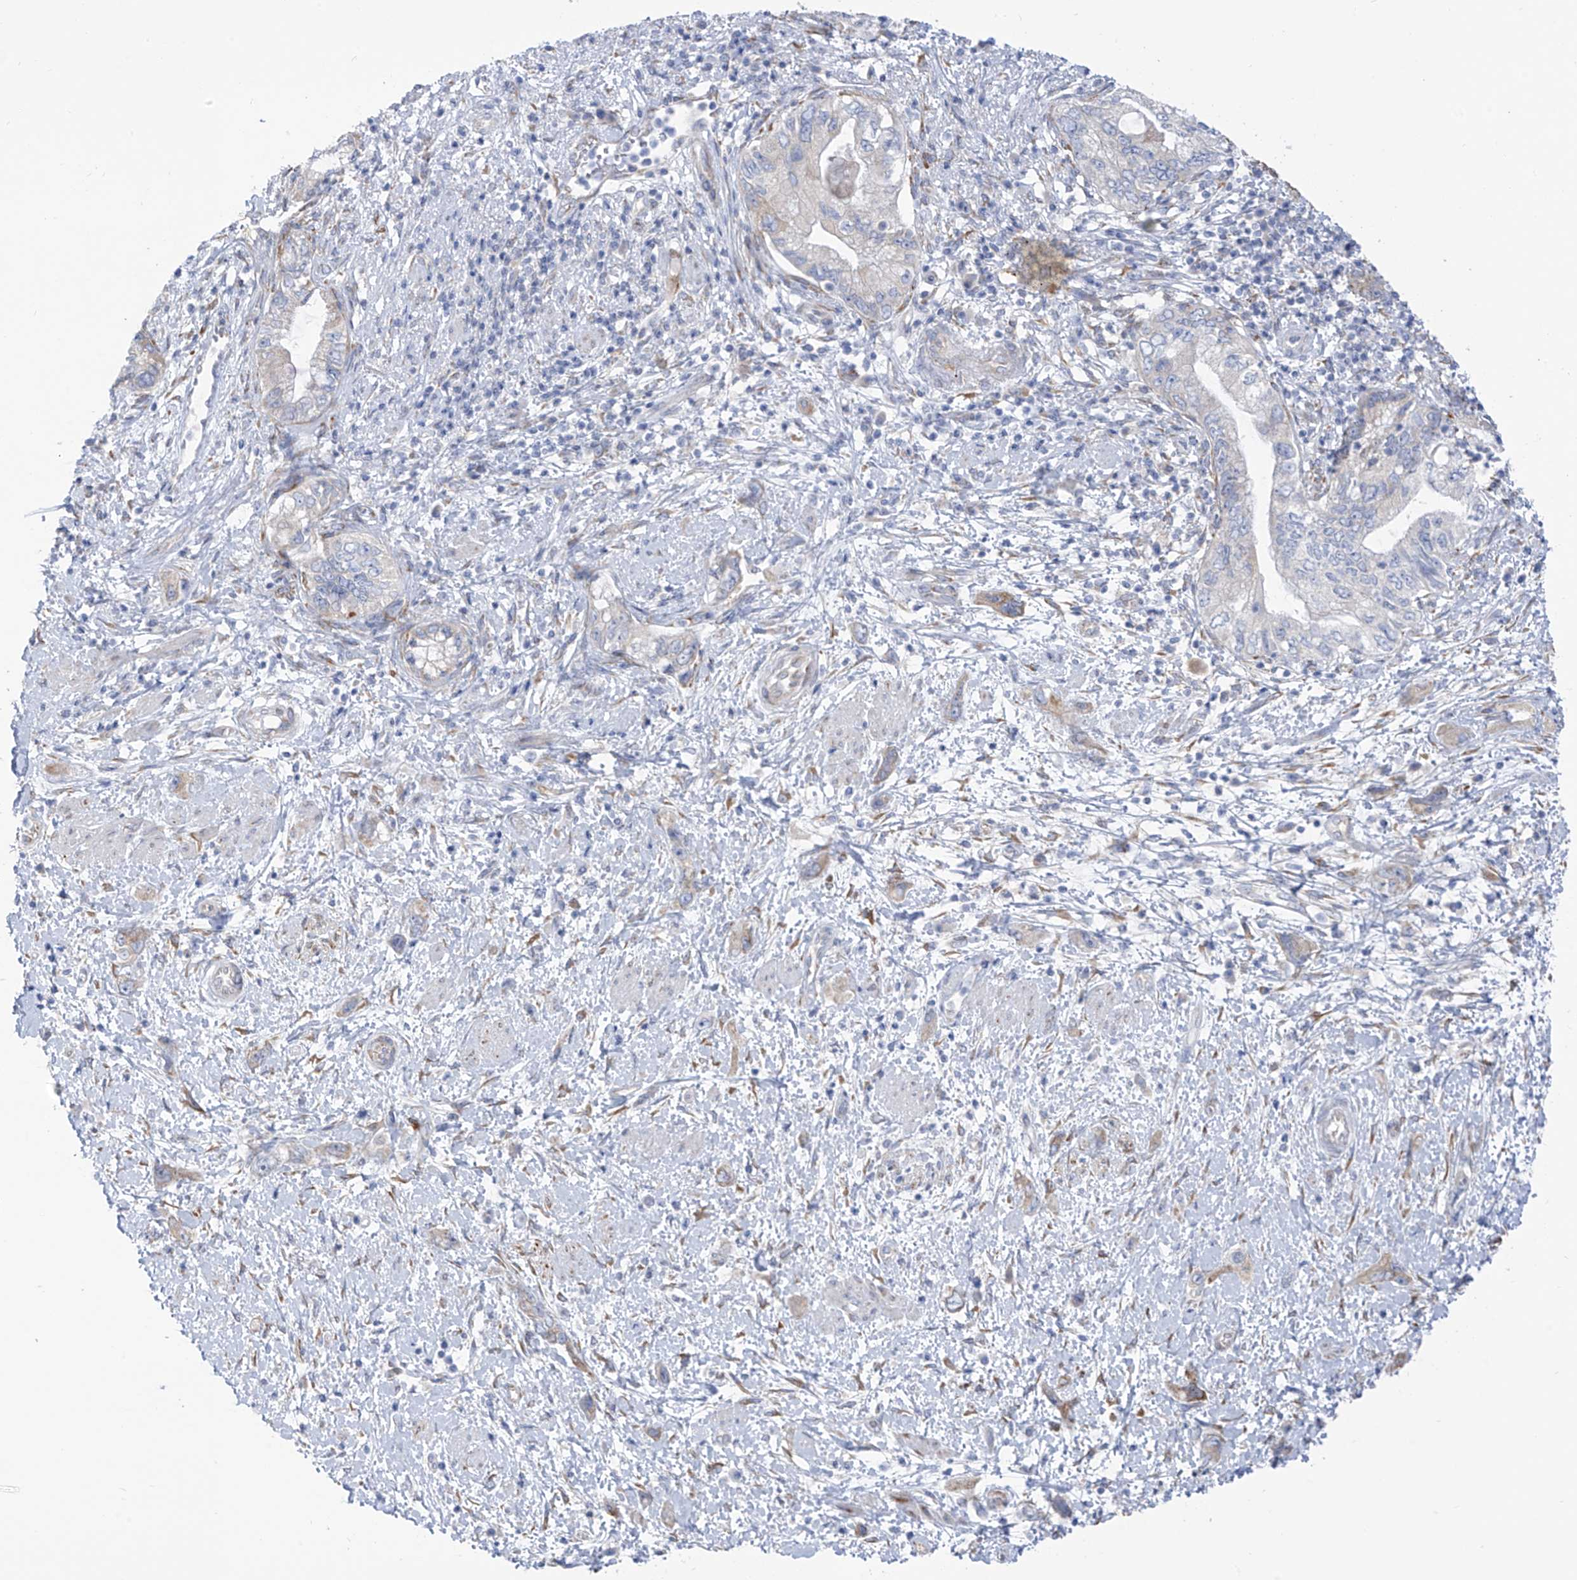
{"staining": {"intensity": "moderate", "quantity": "<25%", "location": "cytoplasmic/membranous"}, "tissue": "pancreatic cancer", "cell_type": "Tumor cells", "image_type": "cancer", "snomed": [{"axis": "morphology", "description": "Adenocarcinoma, NOS"}, {"axis": "topography", "description": "Pancreas"}], "caption": "Adenocarcinoma (pancreatic) tissue reveals moderate cytoplasmic/membranous staining in approximately <25% of tumor cells, visualized by immunohistochemistry. (DAB IHC, brown staining for protein, blue staining for nuclei).", "gene": "RCN2", "patient": {"sex": "female", "age": 73}}